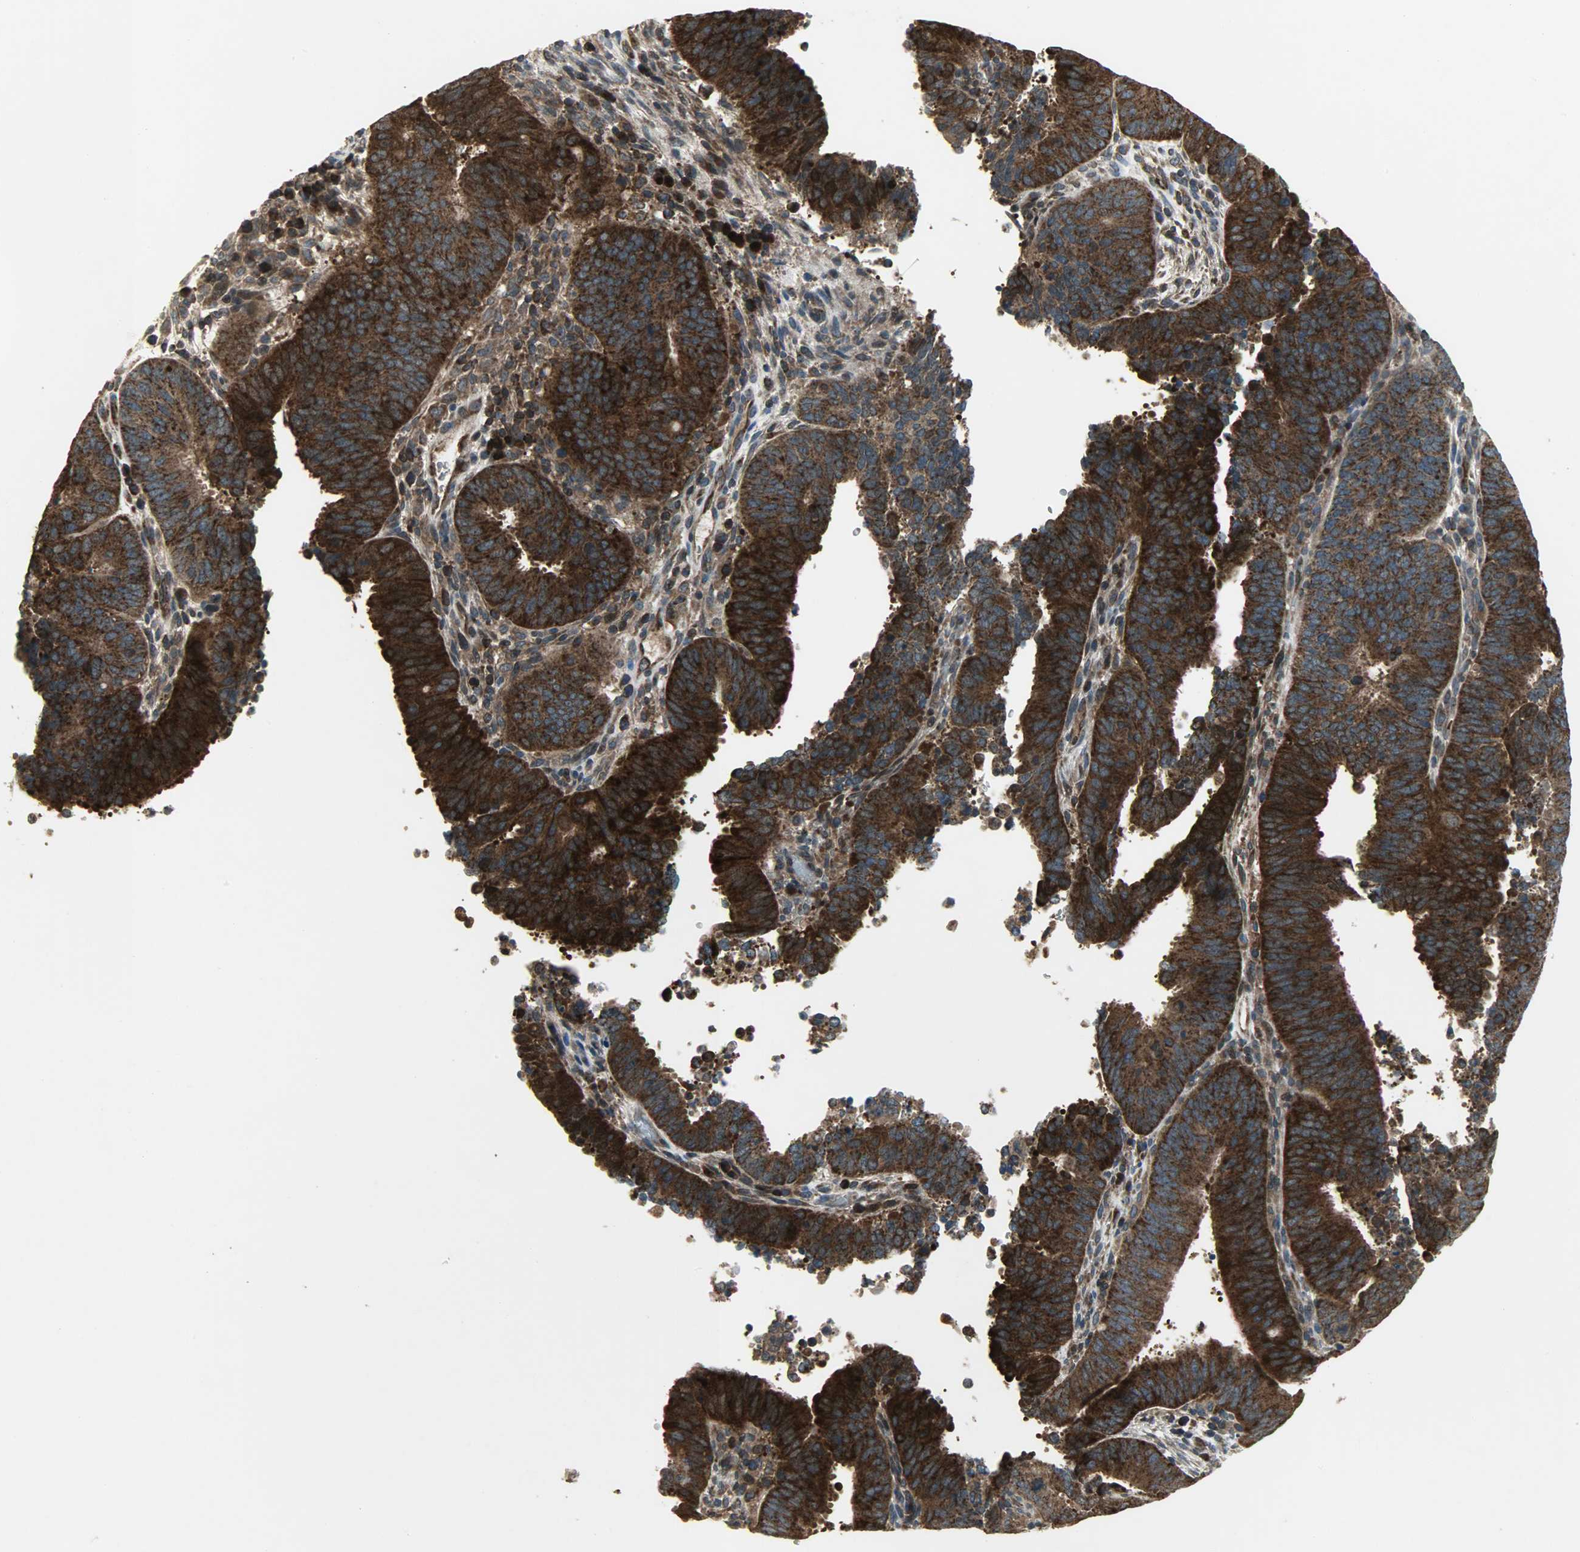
{"staining": {"intensity": "strong", "quantity": ">75%", "location": "cytoplasmic/membranous"}, "tissue": "cervical cancer", "cell_type": "Tumor cells", "image_type": "cancer", "snomed": [{"axis": "morphology", "description": "Adenocarcinoma, NOS"}, {"axis": "topography", "description": "Cervix"}], "caption": "Immunohistochemistry (IHC) of cervical adenocarcinoma demonstrates high levels of strong cytoplasmic/membranous expression in about >75% of tumor cells. The staining was performed using DAB to visualize the protein expression in brown, while the nuclei were stained in blue with hematoxylin (Magnification: 20x).", "gene": "AMT", "patient": {"sex": "female", "age": 44}}